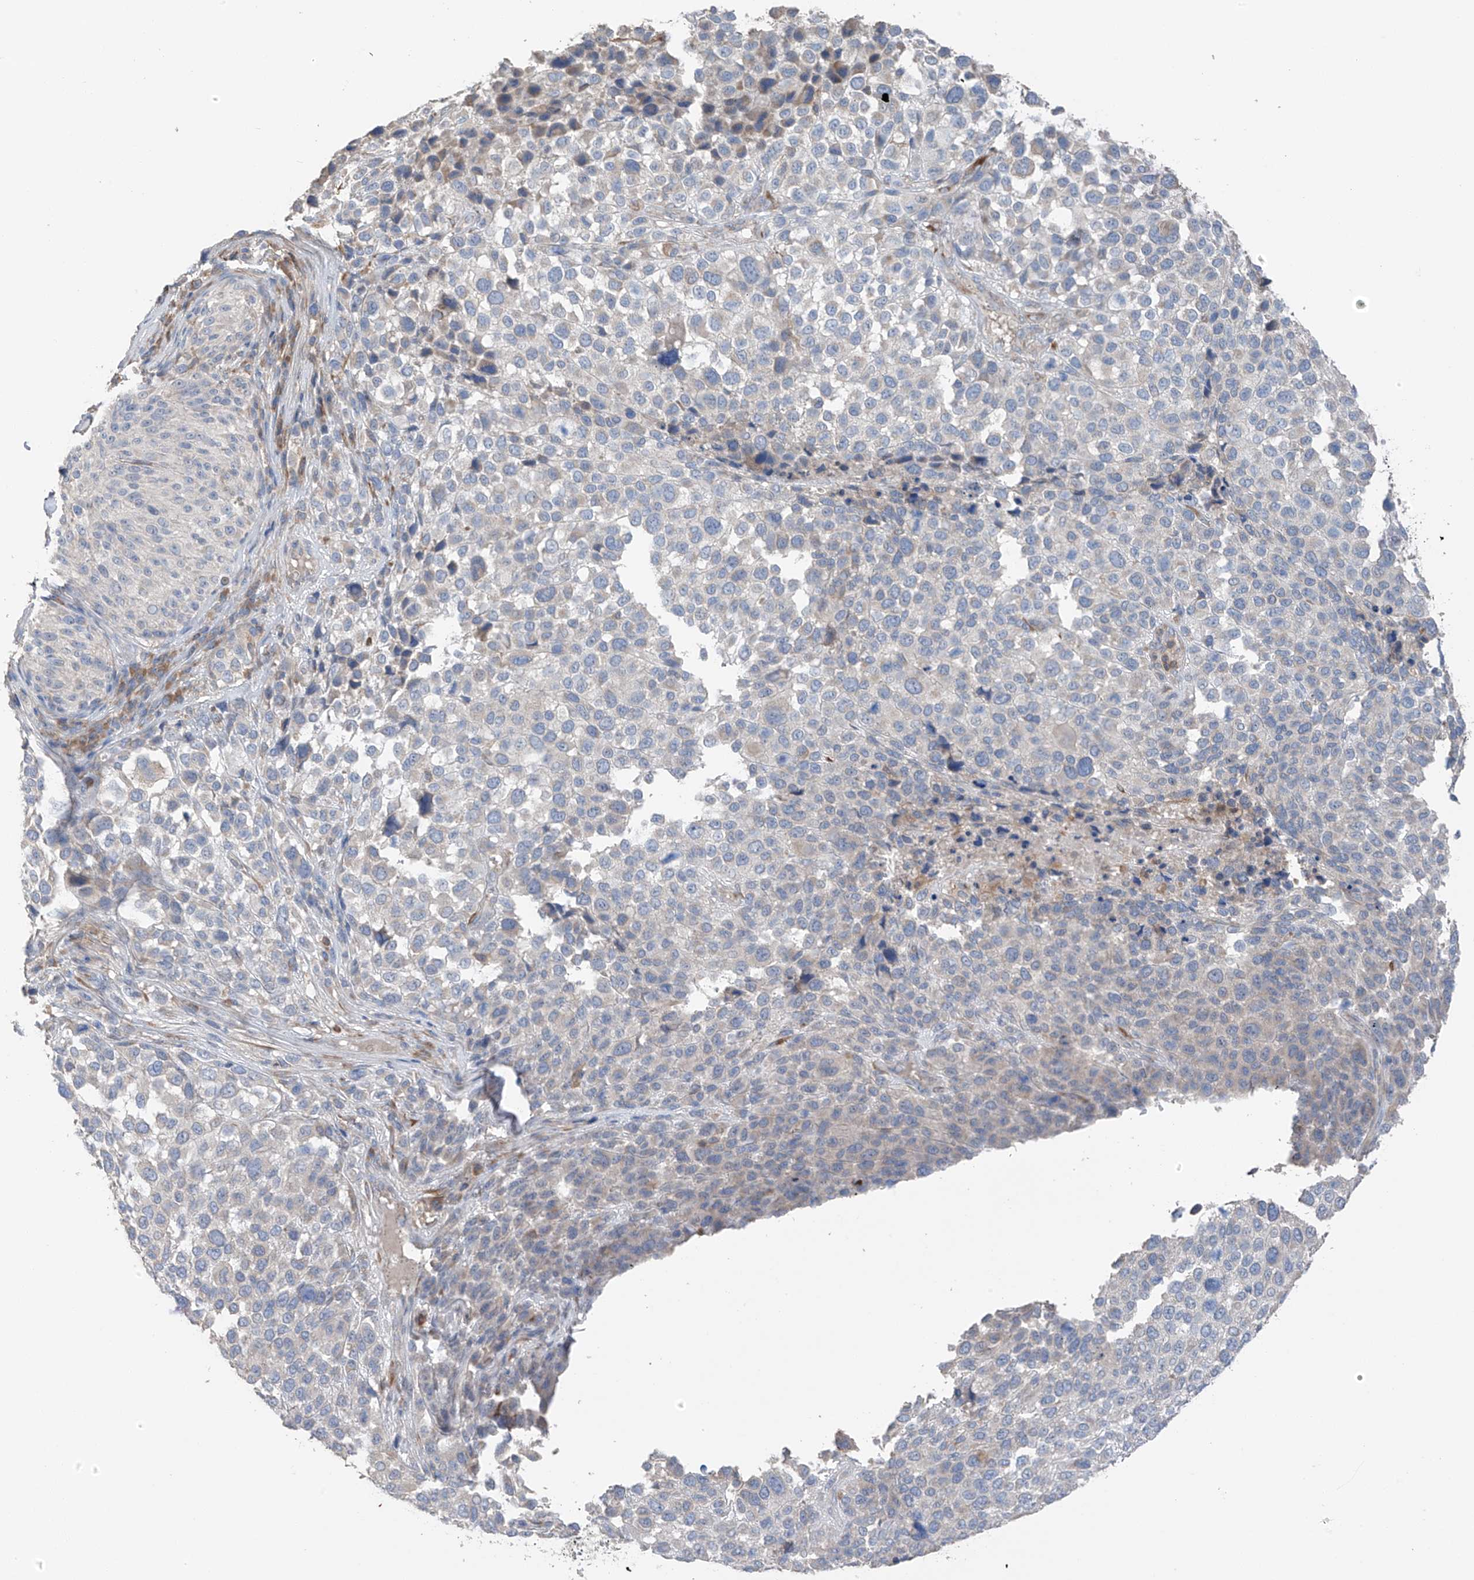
{"staining": {"intensity": "negative", "quantity": "none", "location": "none"}, "tissue": "melanoma", "cell_type": "Tumor cells", "image_type": "cancer", "snomed": [{"axis": "morphology", "description": "Malignant melanoma, NOS"}, {"axis": "topography", "description": "Skin of trunk"}], "caption": "A high-resolution image shows immunohistochemistry staining of melanoma, which exhibits no significant expression in tumor cells.", "gene": "GALNTL6", "patient": {"sex": "male", "age": 71}}